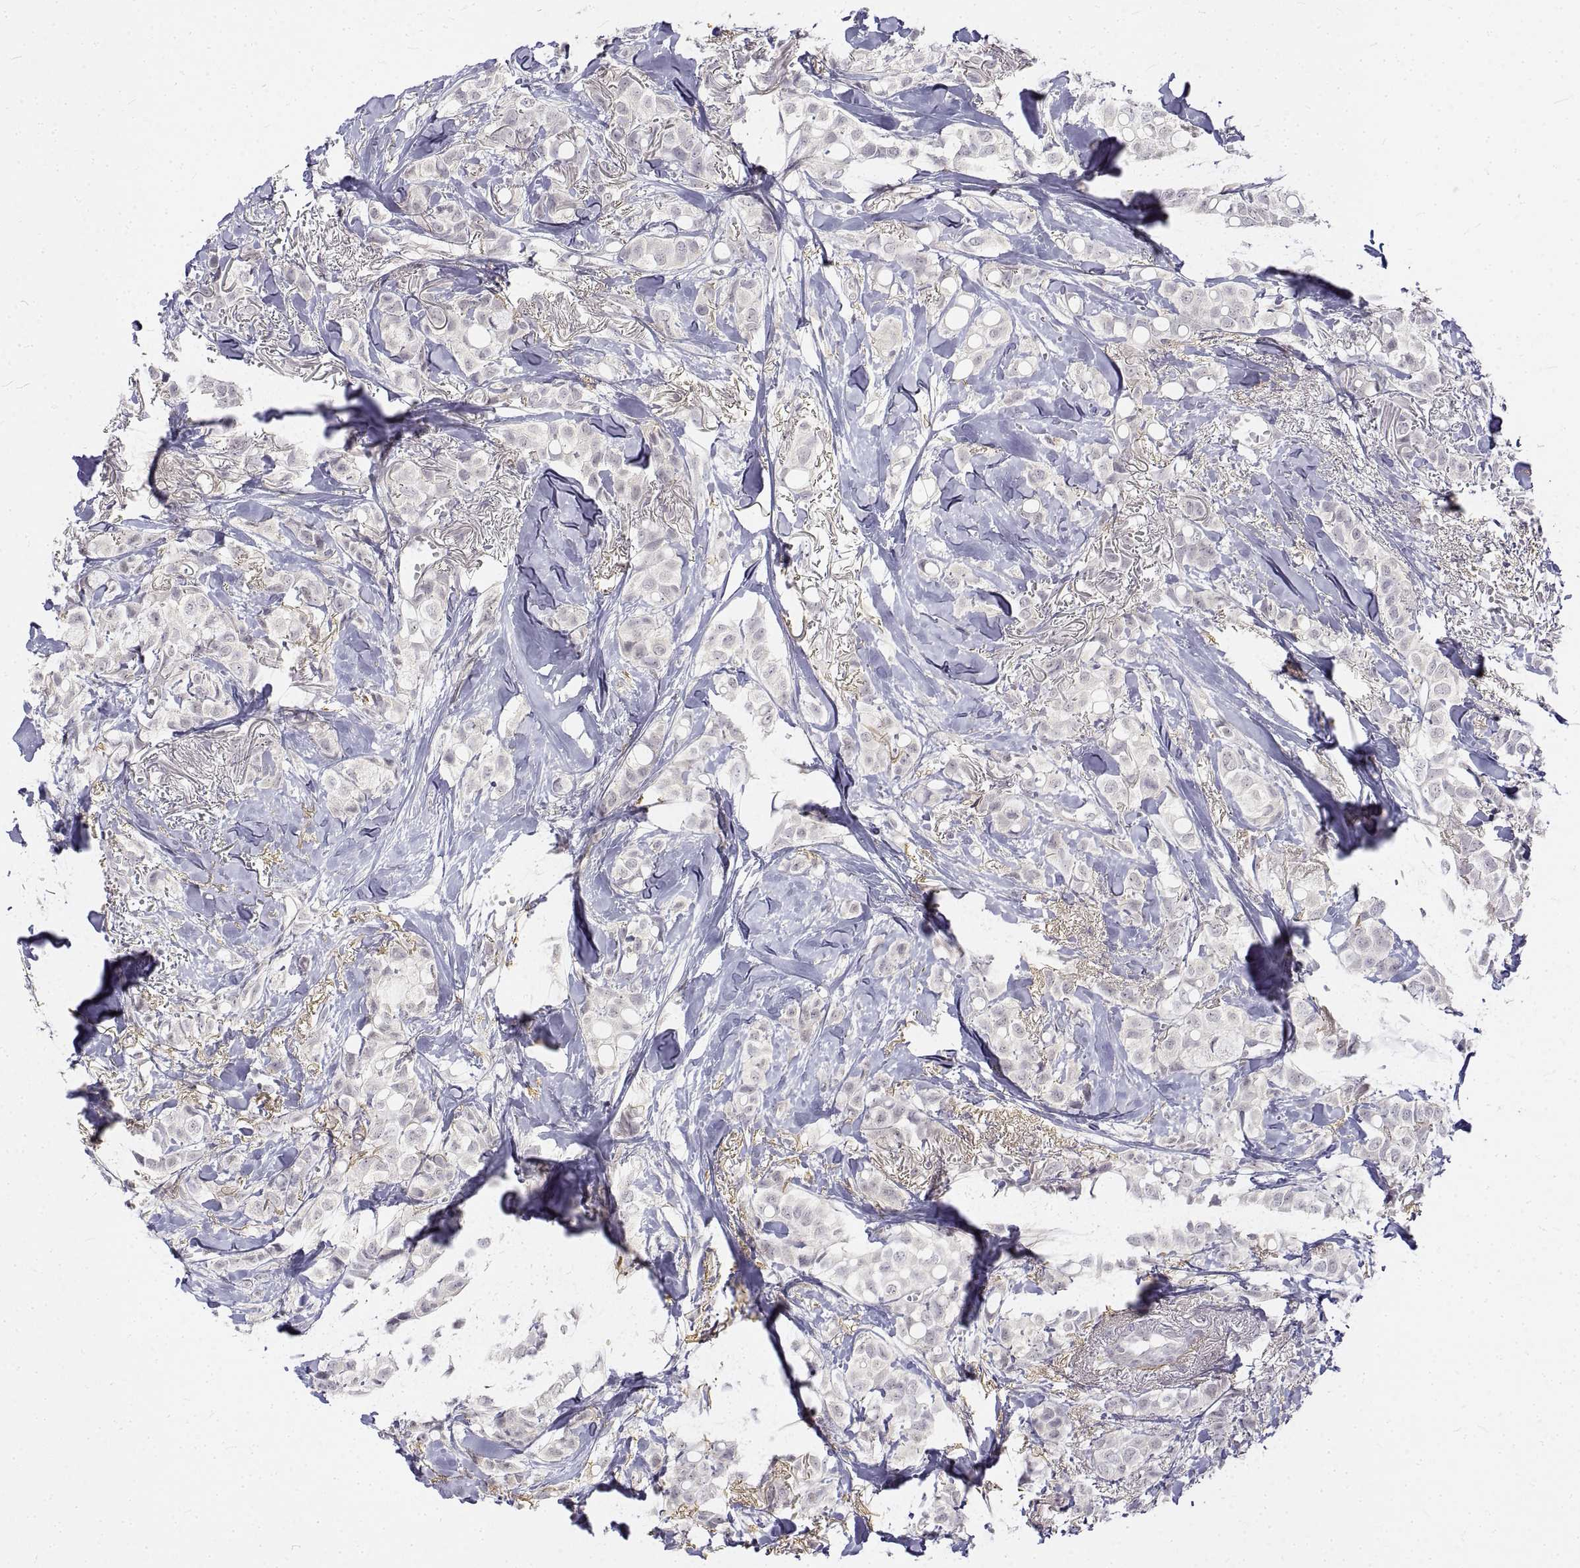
{"staining": {"intensity": "negative", "quantity": "none", "location": "none"}, "tissue": "breast cancer", "cell_type": "Tumor cells", "image_type": "cancer", "snomed": [{"axis": "morphology", "description": "Duct carcinoma"}, {"axis": "topography", "description": "Breast"}], "caption": "Tumor cells show no significant expression in breast cancer.", "gene": "ANO2", "patient": {"sex": "female", "age": 85}}